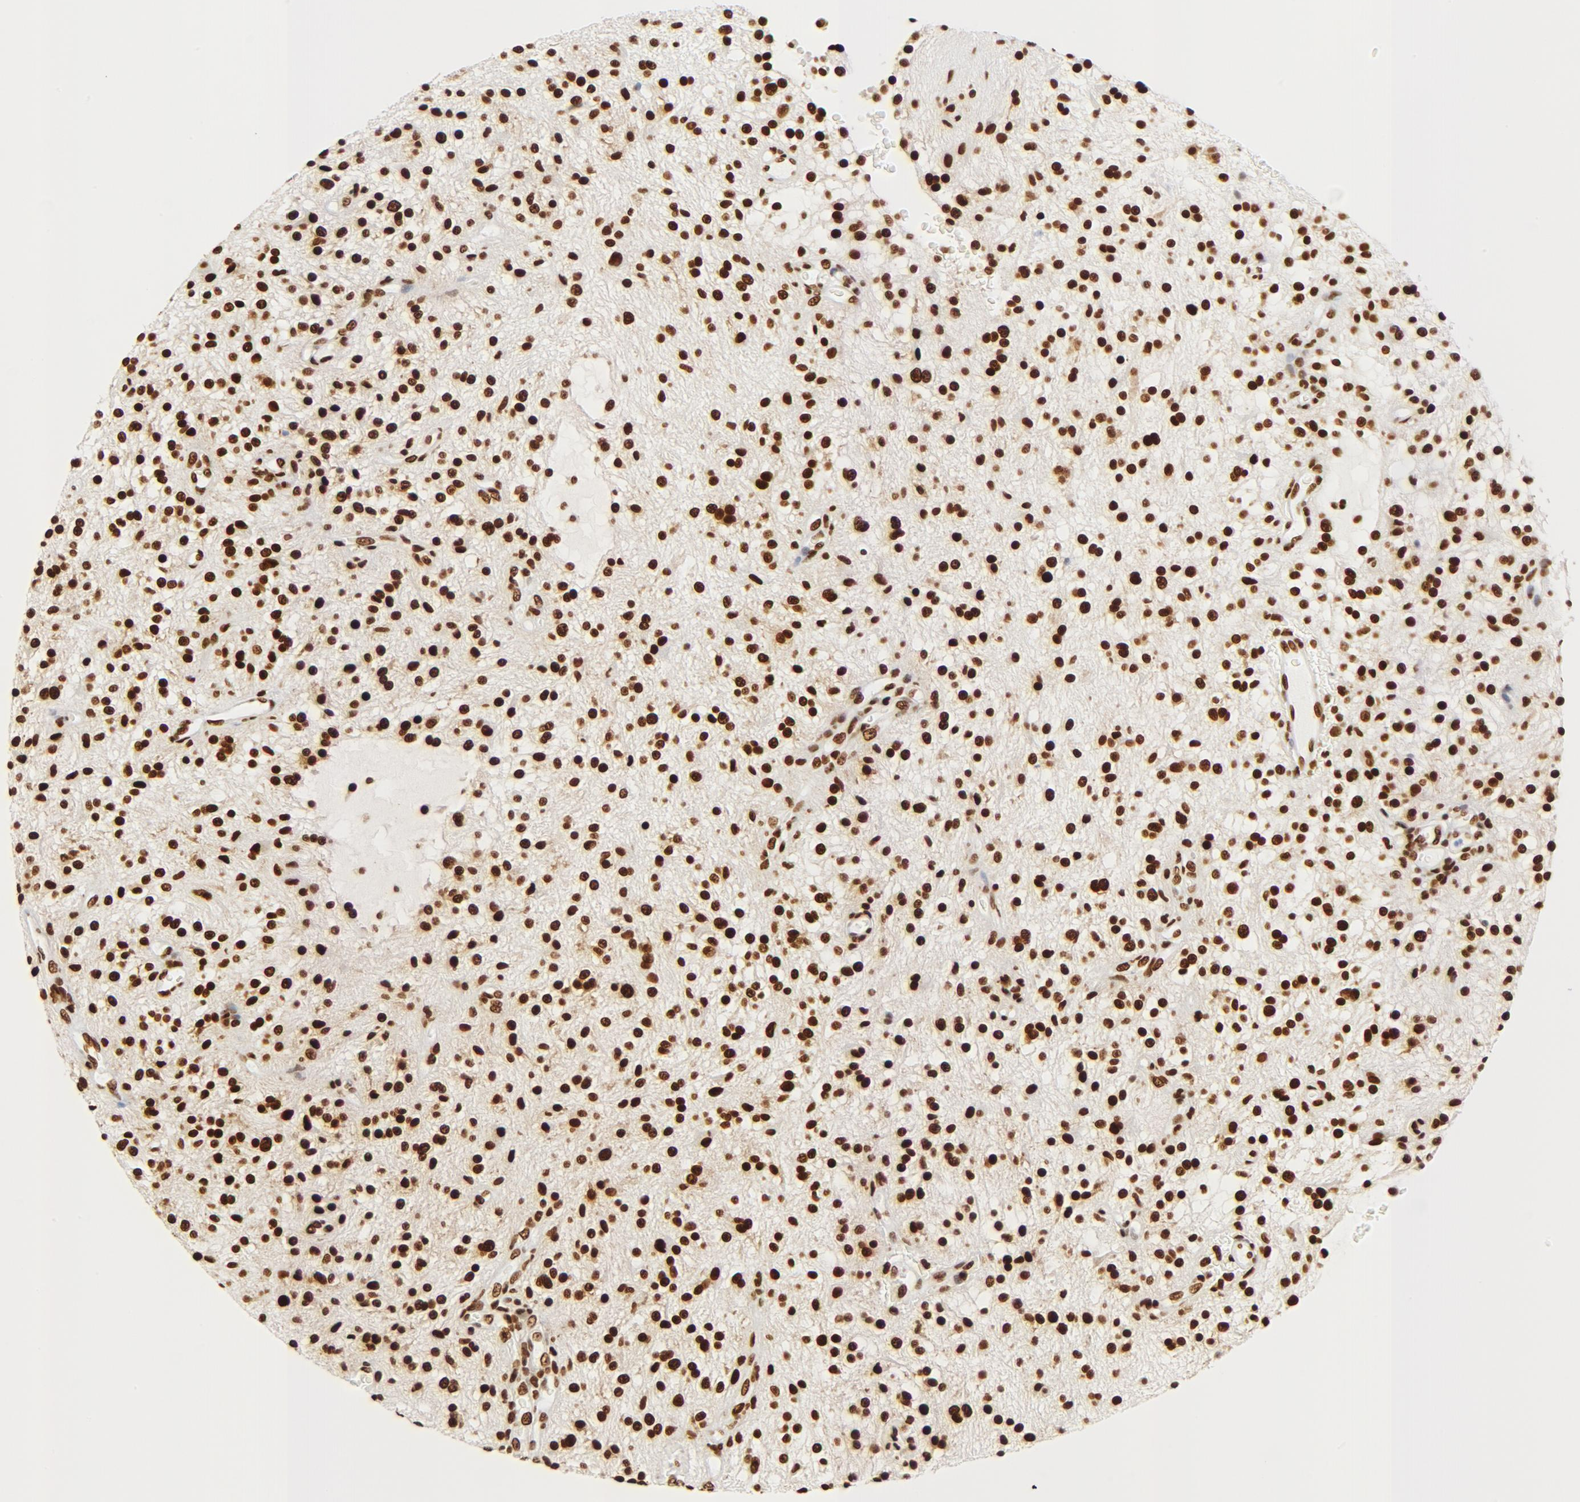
{"staining": {"intensity": "strong", "quantity": ">75%", "location": "nuclear"}, "tissue": "glioma", "cell_type": "Tumor cells", "image_type": "cancer", "snomed": [{"axis": "morphology", "description": "Glioma, malignant, NOS"}, {"axis": "topography", "description": "Cerebellum"}], "caption": "Malignant glioma stained with a protein marker shows strong staining in tumor cells.", "gene": "CTBP1", "patient": {"sex": "female", "age": 10}}